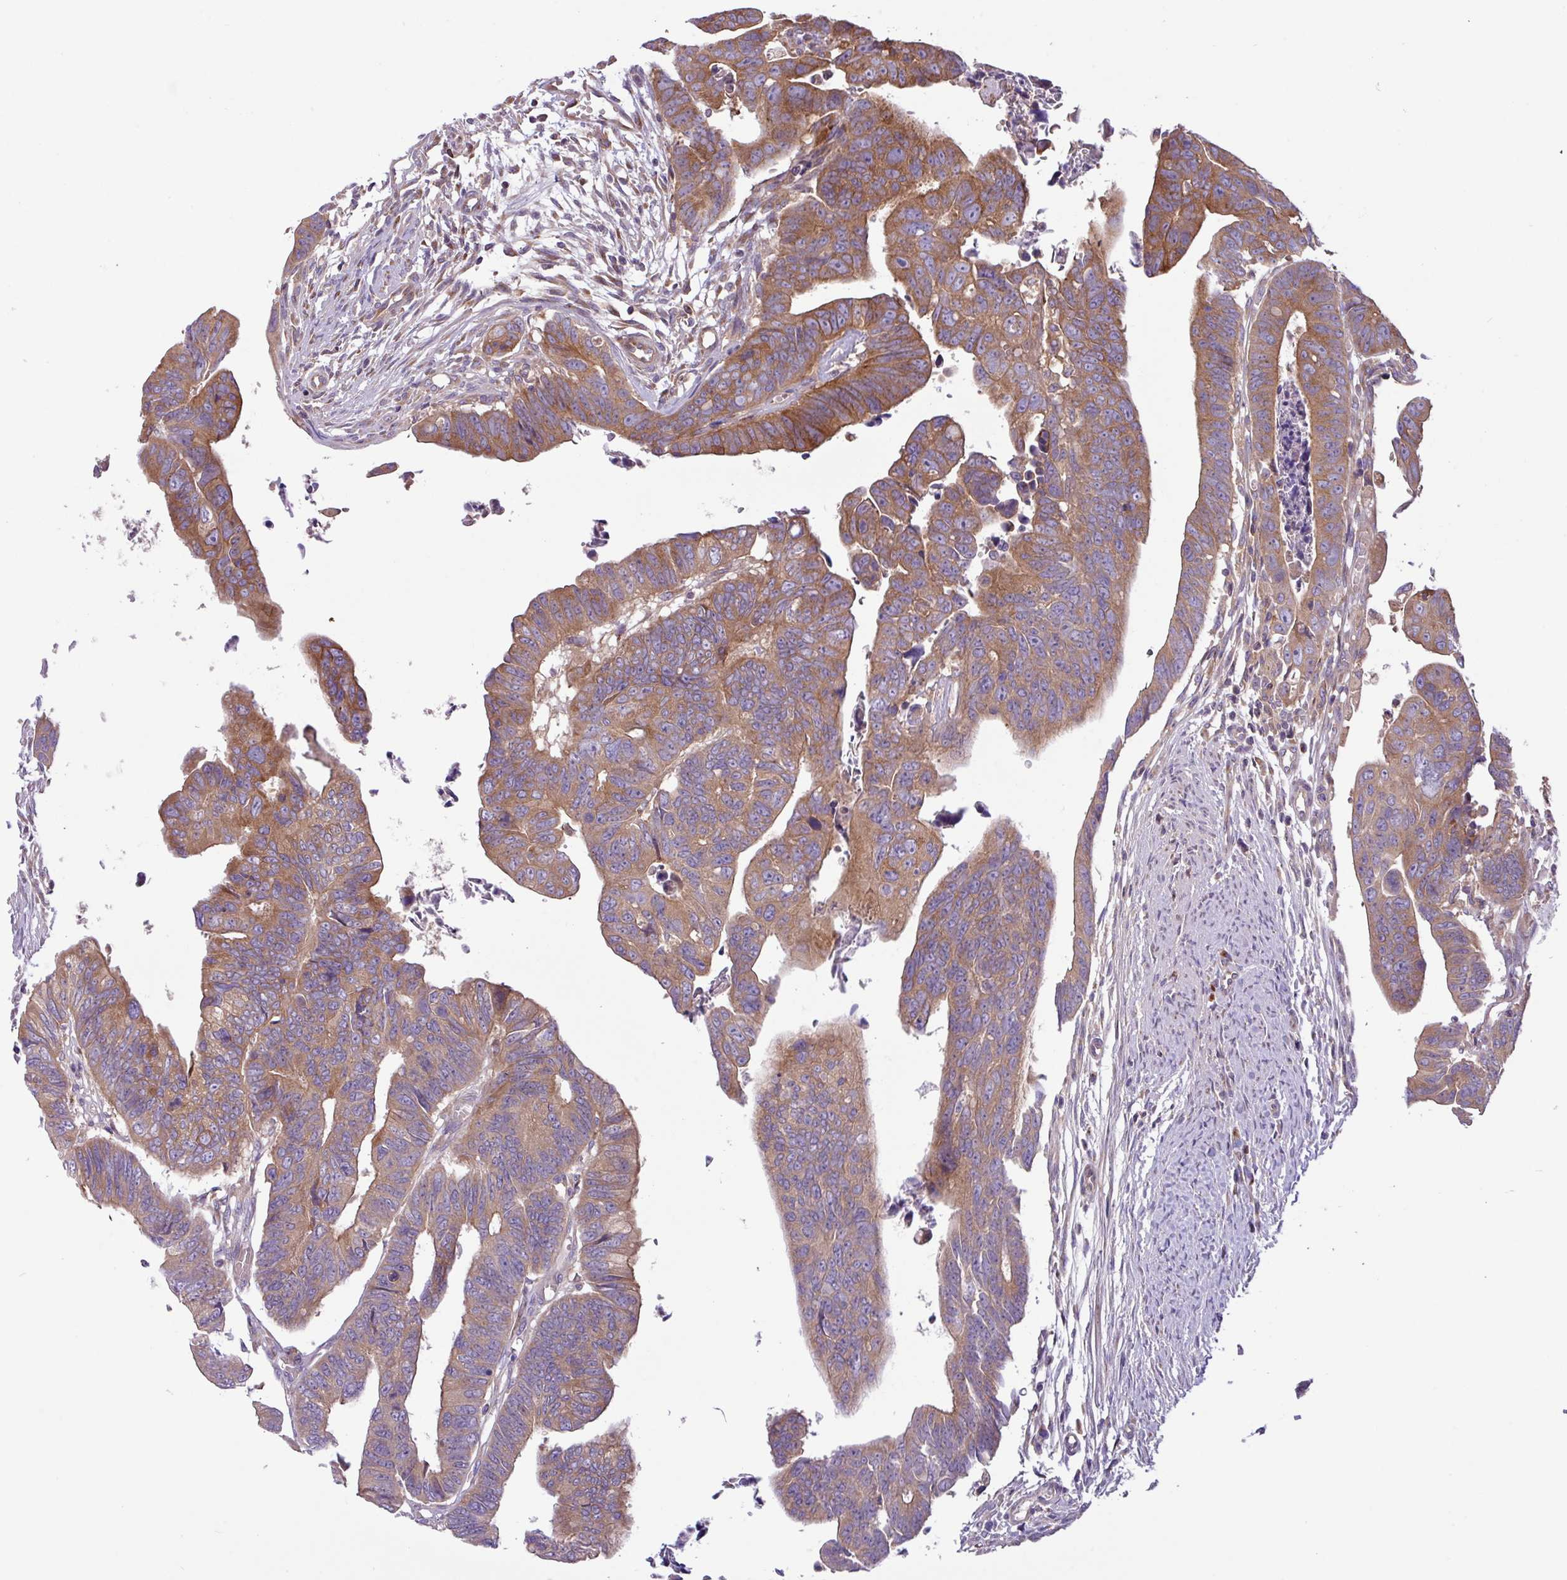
{"staining": {"intensity": "moderate", "quantity": "25%-75%", "location": "cytoplasmic/membranous"}, "tissue": "colorectal cancer", "cell_type": "Tumor cells", "image_type": "cancer", "snomed": [{"axis": "morphology", "description": "Adenocarcinoma, NOS"}, {"axis": "topography", "description": "Rectum"}], "caption": "DAB (3,3'-diaminobenzidine) immunohistochemical staining of human colorectal cancer (adenocarcinoma) reveals moderate cytoplasmic/membranous protein positivity in about 25%-75% of tumor cells.", "gene": "RAB19", "patient": {"sex": "female", "age": 65}}